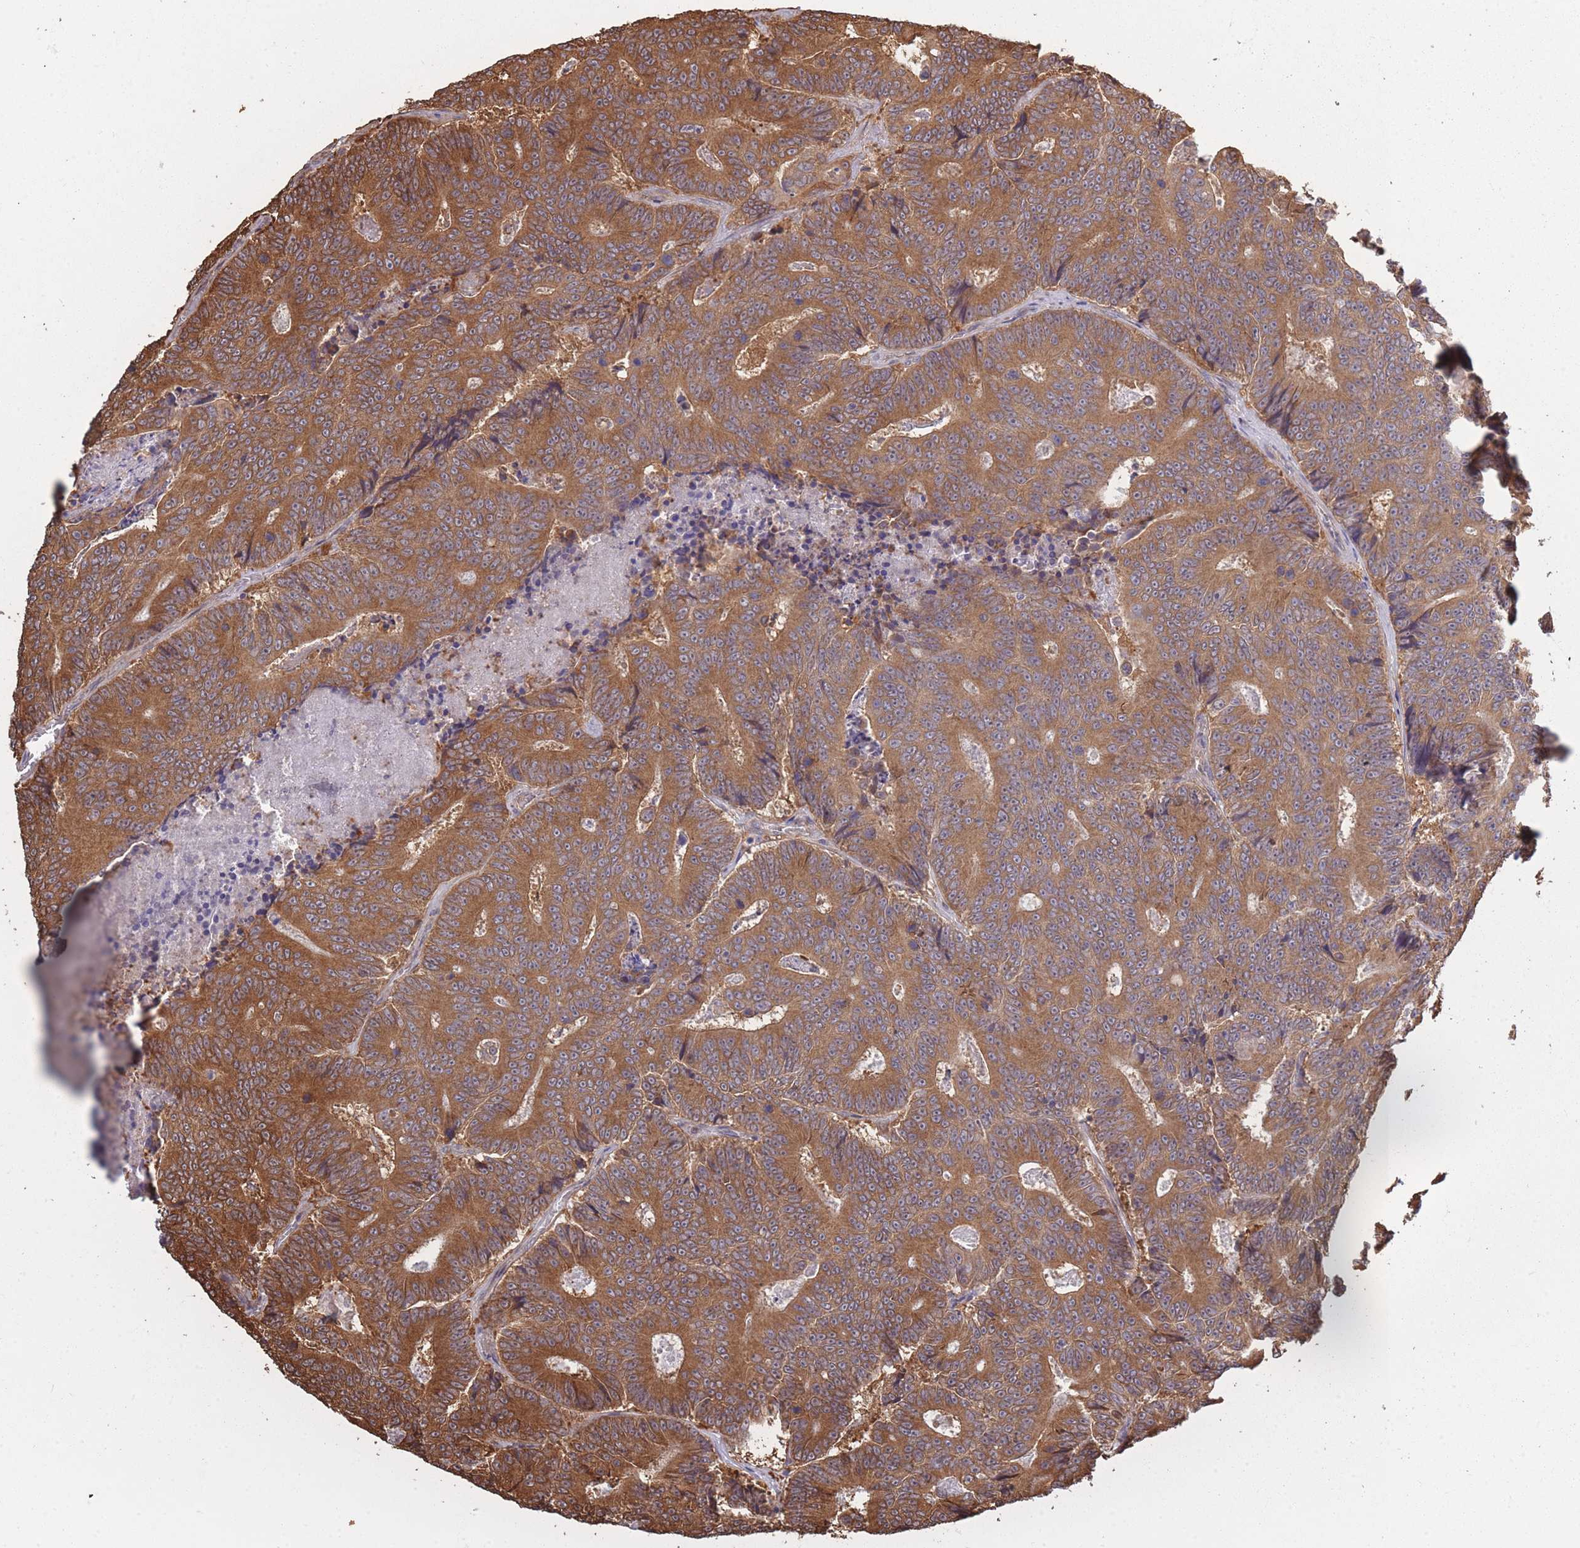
{"staining": {"intensity": "strong", "quantity": ">75%", "location": "cytoplasmic/membranous"}, "tissue": "colorectal cancer", "cell_type": "Tumor cells", "image_type": "cancer", "snomed": [{"axis": "morphology", "description": "Adenocarcinoma, NOS"}, {"axis": "topography", "description": "Colon"}], "caption": "Immunohistochemistry (DAB (3,3'-diaminobenzidine)) staining of colorectal adenocarcinoma shows strong cytoplasmic/membranous protein staining in approximately >75% of tumor cells.", "gene": "ARL13B", "patient": {"sex": "male", "age": 83}}